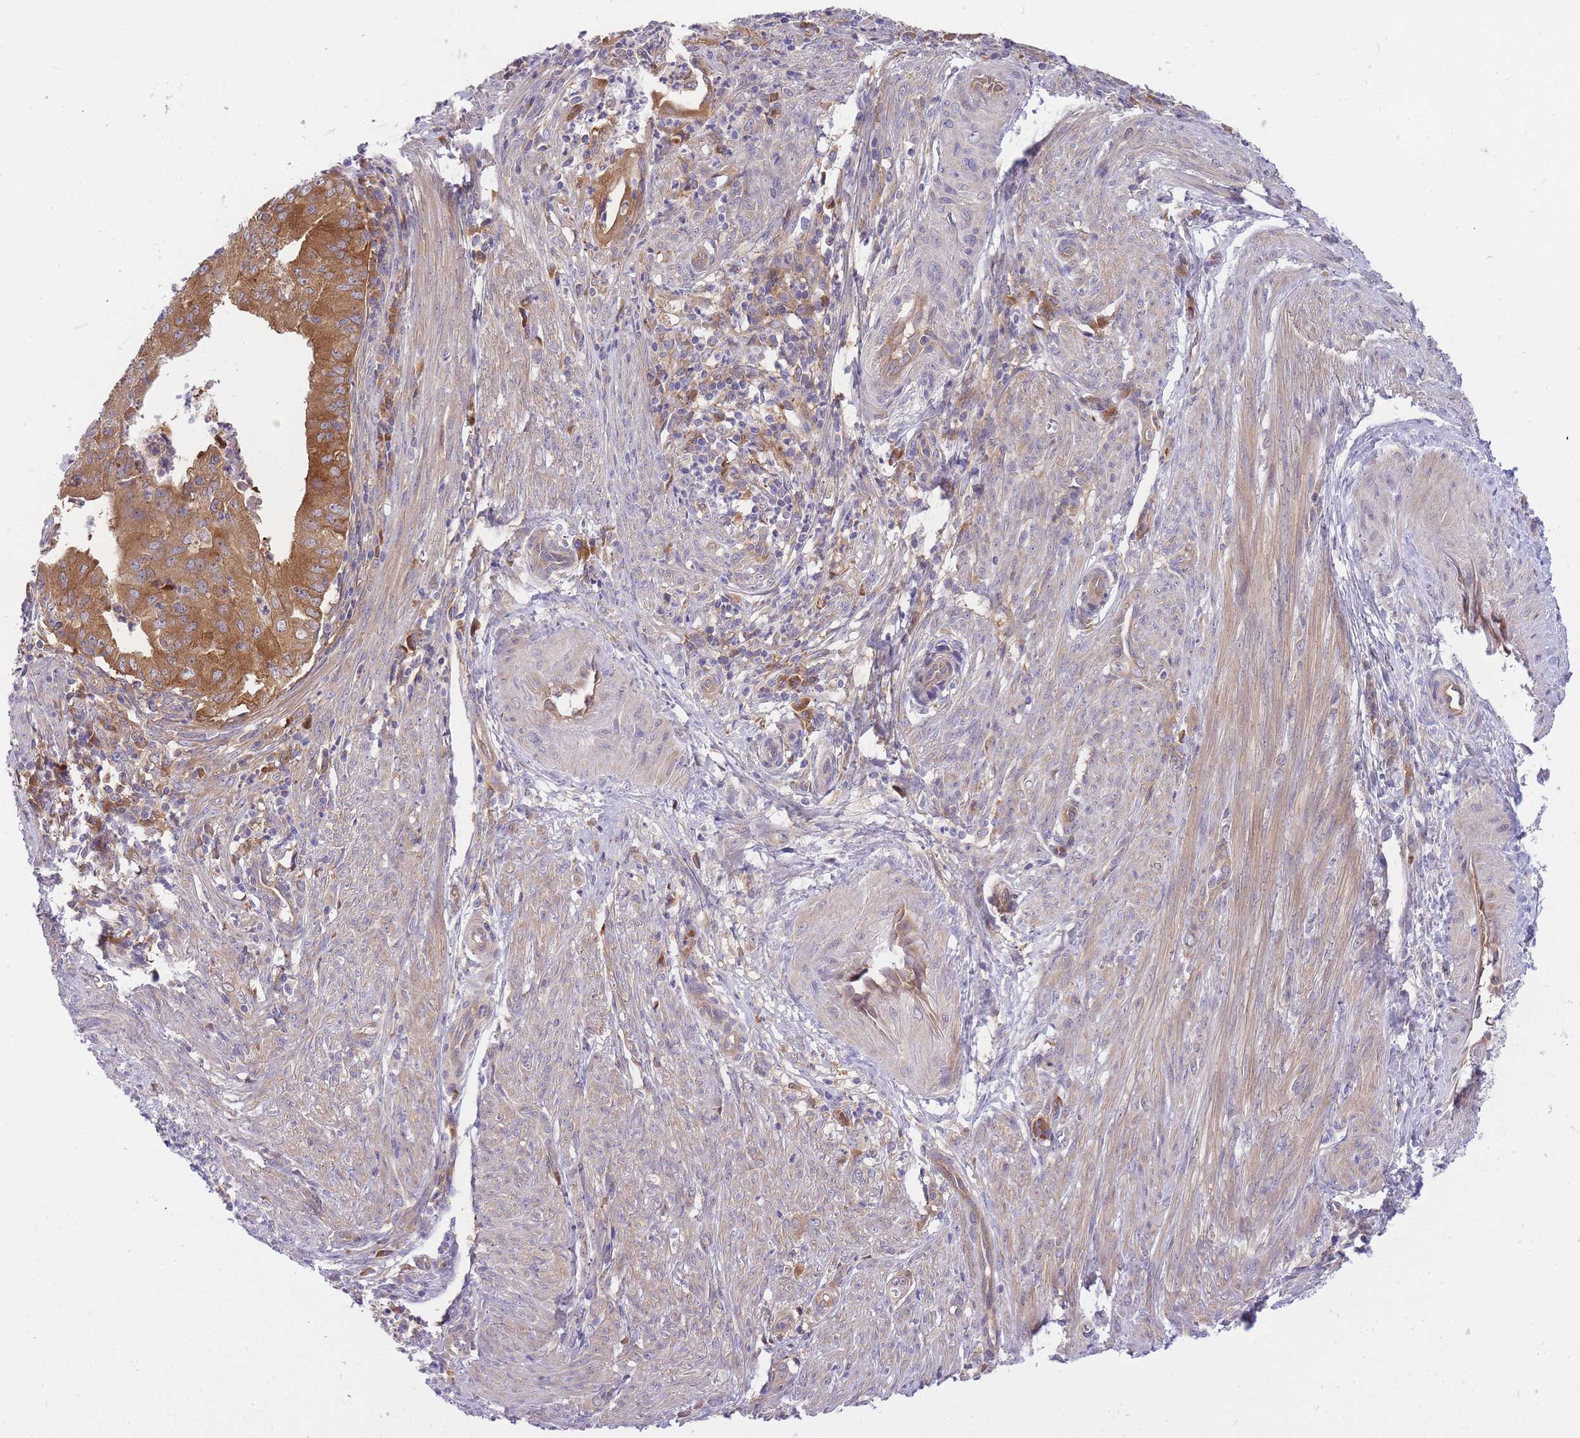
{"staining": {"intensity": "moderate", "quantity": "25%-75%", "location": "cytoplasmic/membranous"}, "tissue": "endometrial cancer", "cell_type": "Tumor cells", "image_type": "cancer", "snomed": [{"axis": "morphology", "description": "Adenocarcinoma, NOS"}, {"axis": "topography", "description": "Endometrium"}], "caption": "Protein expression analysis of endometrial adenocarcinoma exhibits moderate cytoplasmic/membranous expression in approximately 25%-75% of tumor cells. (Brightfield microscopy of DAB IHC at high magnification).", "gene": "CRYGN", "patient": {"sex": "female", "age": 50}}